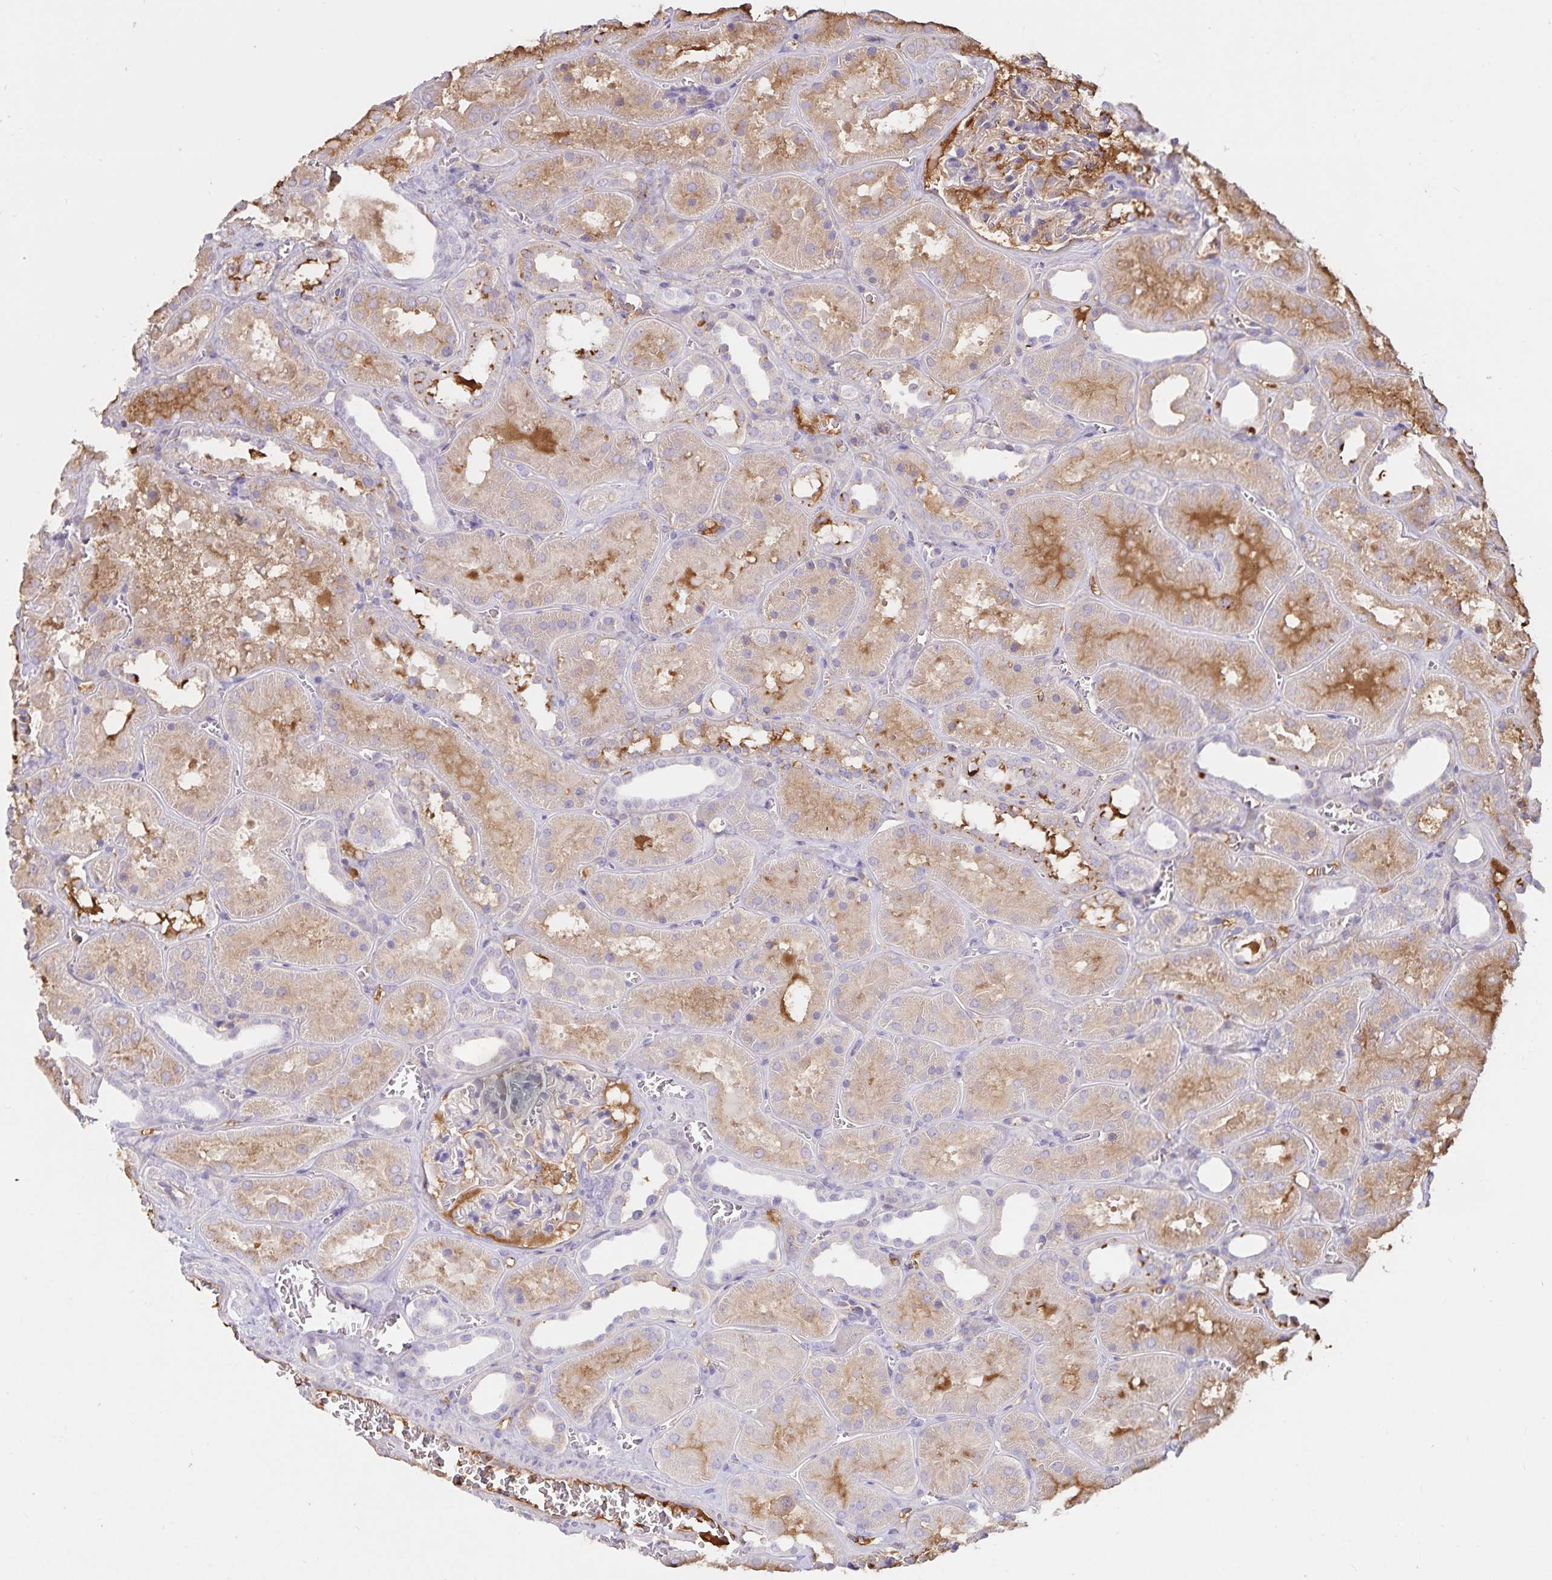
{"staining": {"intensity": "negative", "quantity": "none", "location": "none"}, "tissue": "kidney", "cell_type": "Cells in glomeruli", "image_type": "normal", "snomed": [{"axis": "morphology", "description": "Normal tissue, NOS"}, {"axis": "topography", "description": "Kidney"}], "caption": "Immunohistochemistry (IHC) image of benign kidney: human kidney stained with DAB shows no significant protein expression in cells in glomeruli.", "gene": "FGG", "patient": {"sex": "female", "age": 41}}